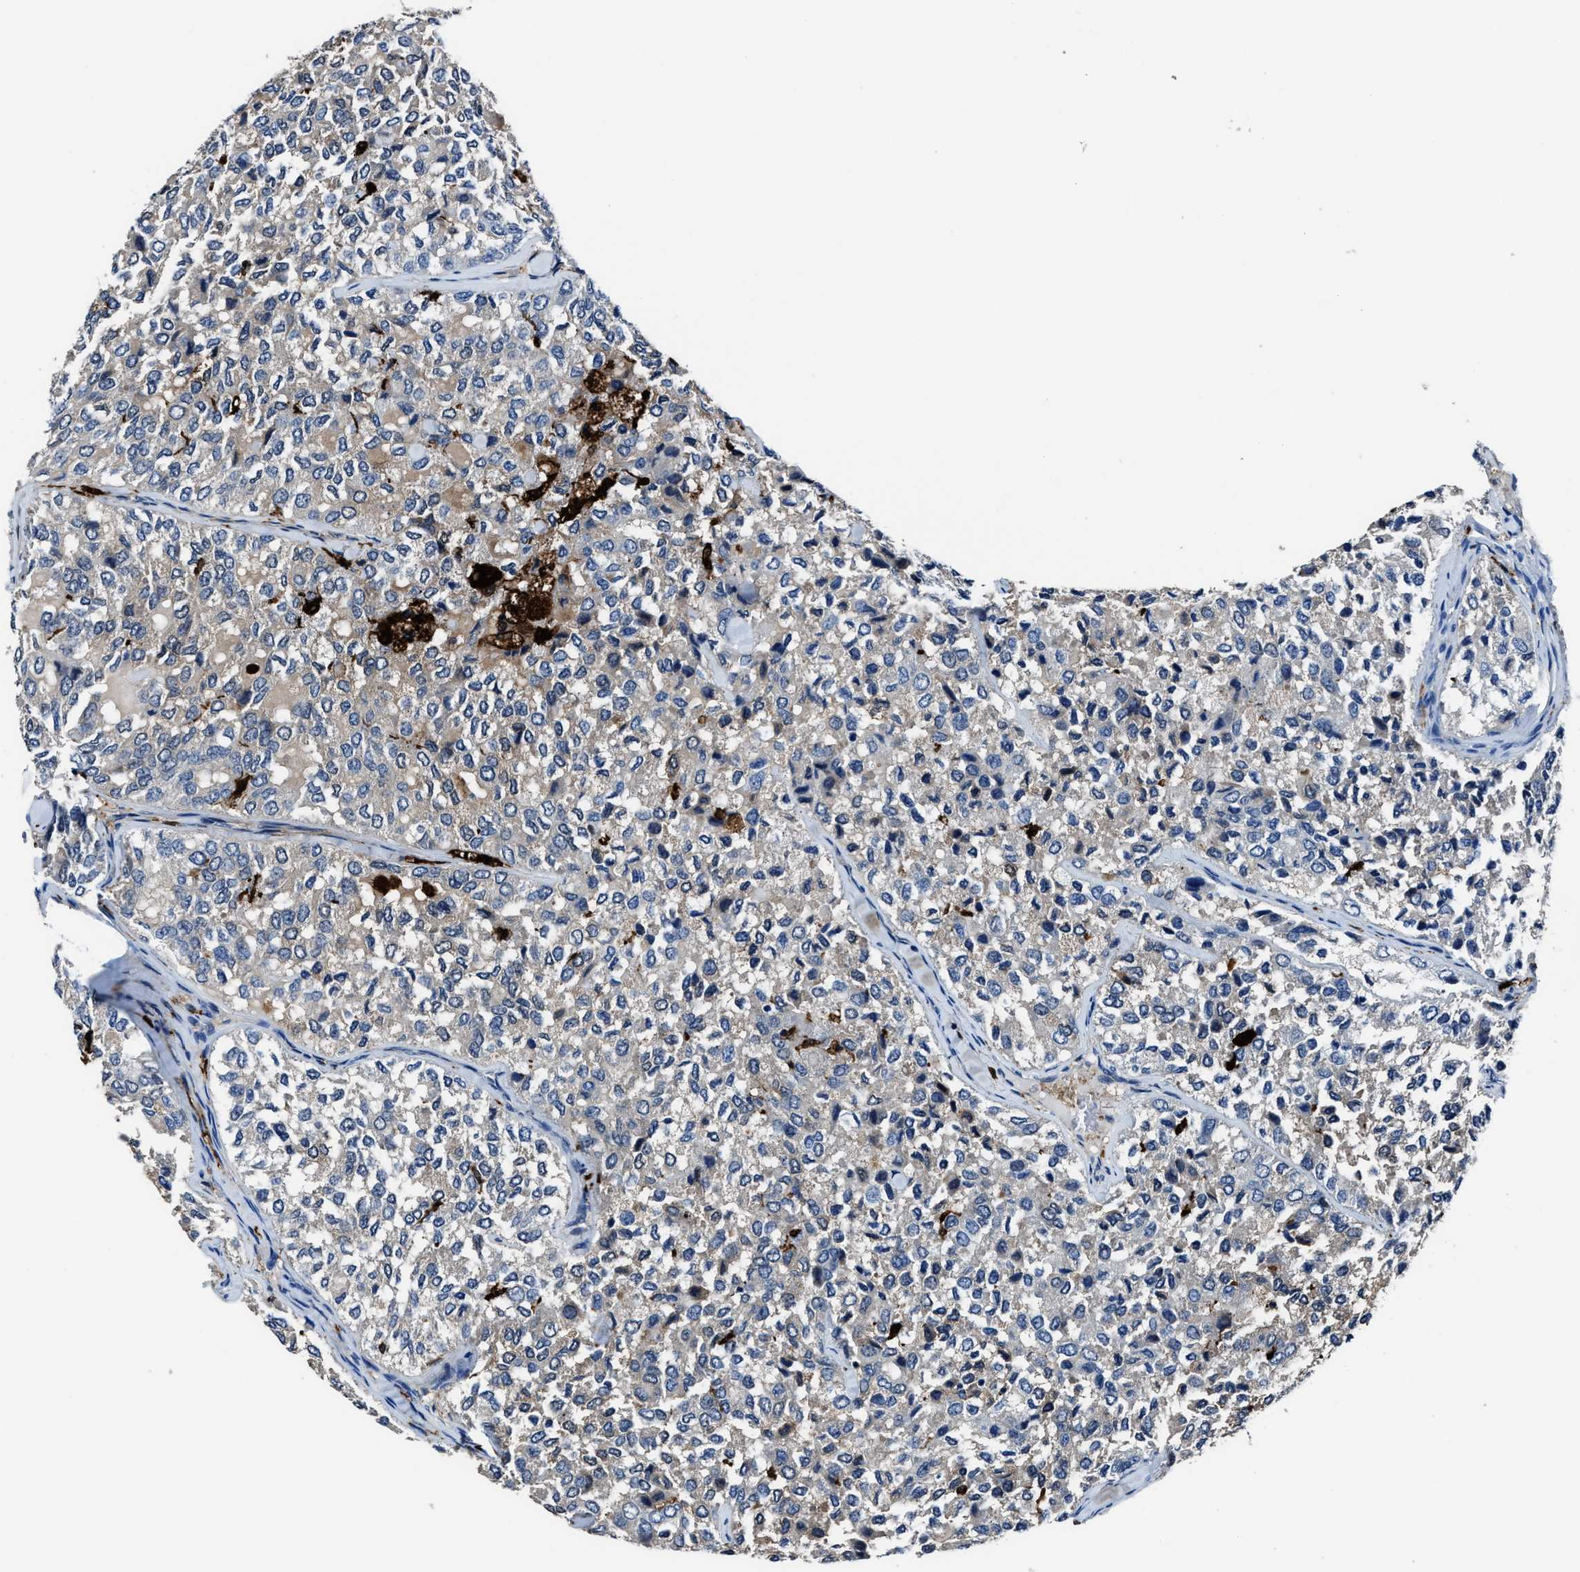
{"staining": {"intensity": "weak", "quantity": "25%-75%", "location": "cytoplasmic/membranous"}, "tissue": "thyroid cancer", "cell_type": "Tumor cells", "image_type": "cancer", "snomed": [{"axis": "morphology", "description": "Follicular adenoma carcinoma, NOS"}, {"axis": "topography", "description": "Thyroid gland"}], "caption": "Thyroid follicular adenoma carcinoma stained with DAB immunohistochemistry (IHC) displays low levels of weak cytoplasmic/membranous expression in about 25%-75% of tumor cells.", "gene": "FTL", "patient": {"sex": "male", "age": 75}}